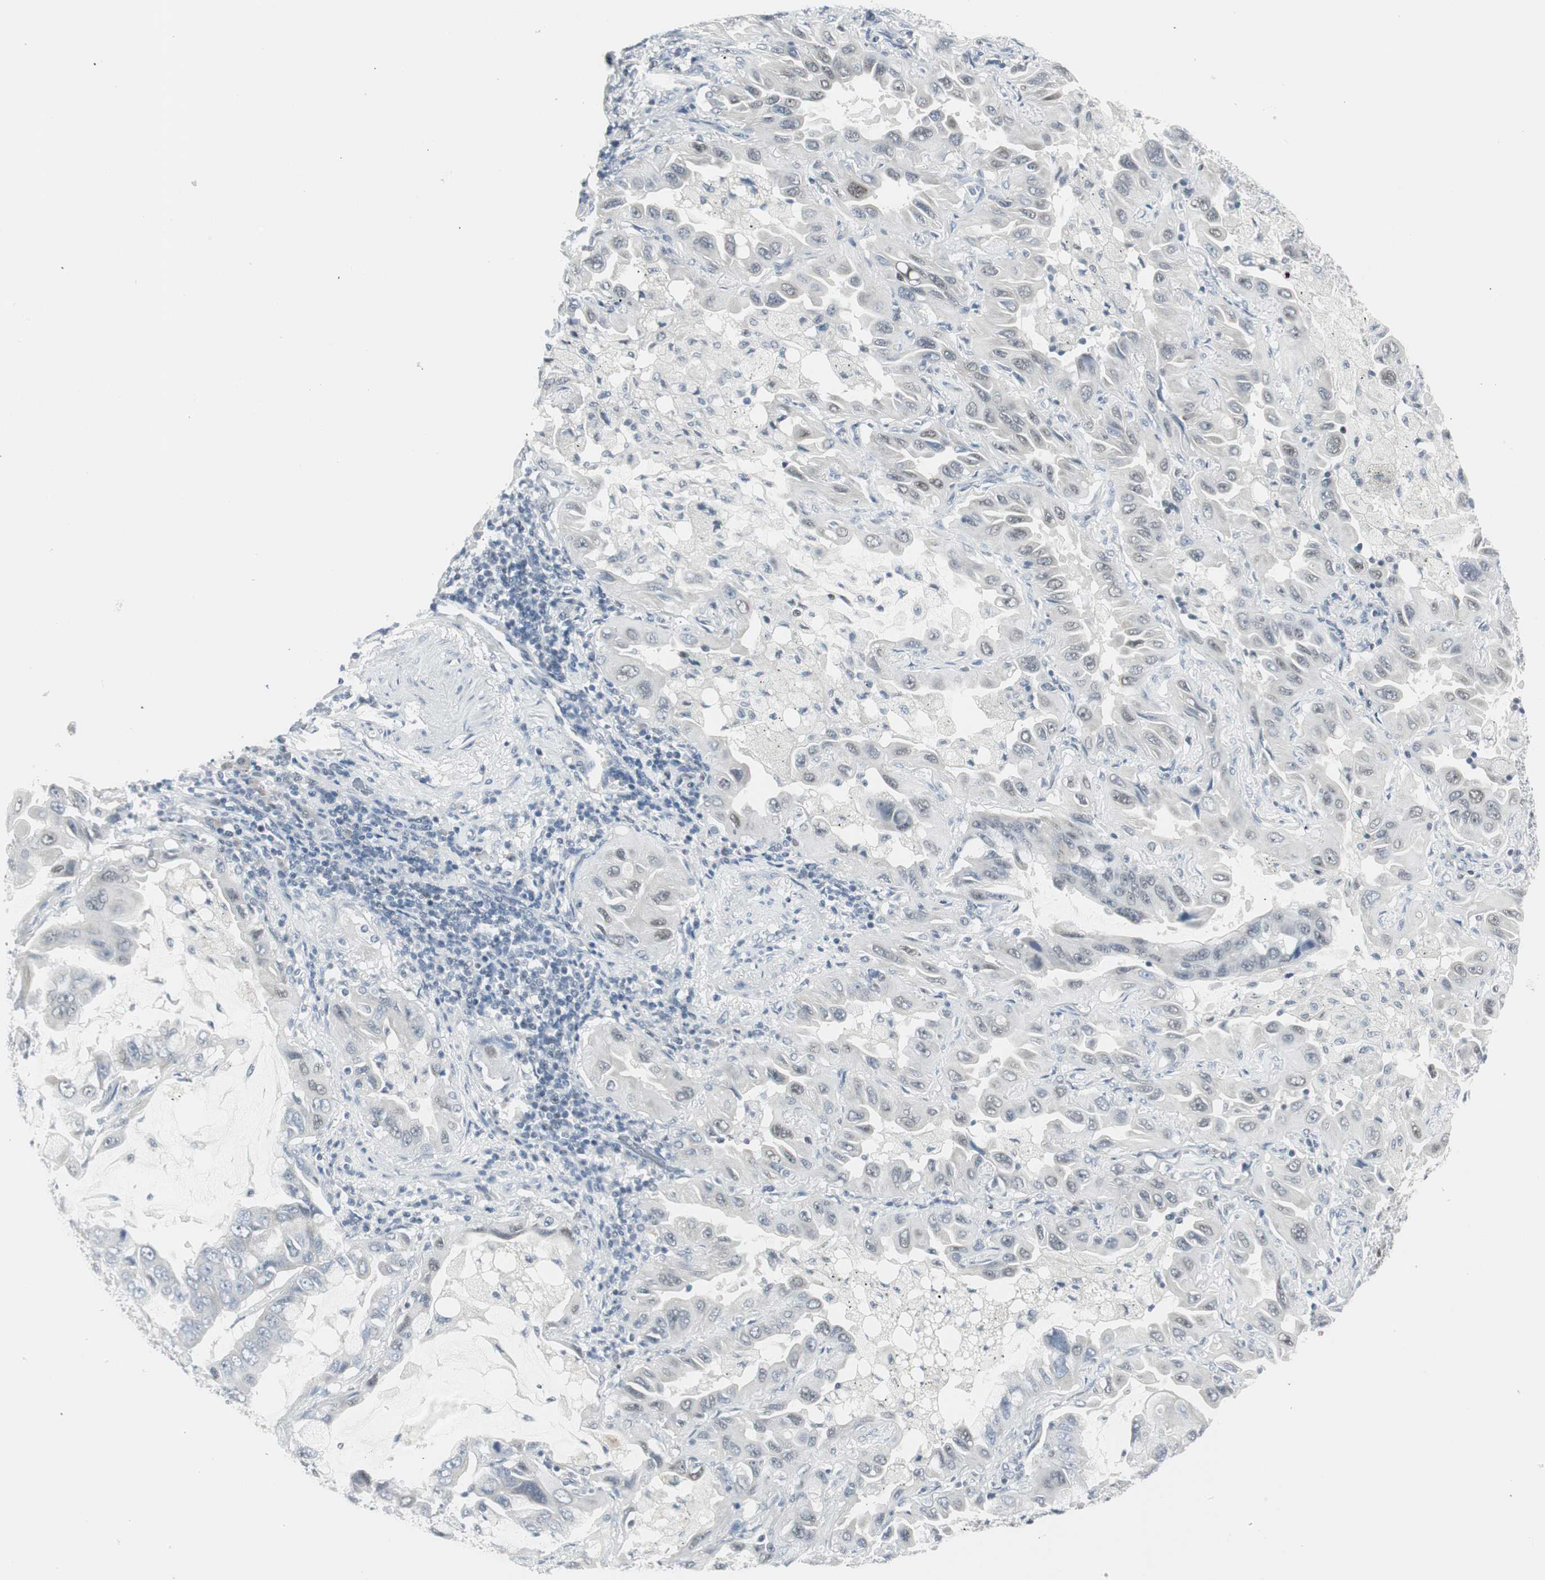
{"staining": {"intensity": "weak", "quantity": "<25%", "location": "nuclear"}, "tissue": "lung cancer", "cell_type": "Tumor cells", "image_type": "cancer", "snomed": [{"axis": "morphology", "description": "Adenocarcinoma, NOS"}, {"axis": "topography", "description": "Lung"}], "caption": "The immunohistochemistry photomicrograph has no significant staining in tumor cells of lung adenocarcinoma tissue.", "gene": "ZBTB7B", "patient": {"sex": "male", "age": 64}}